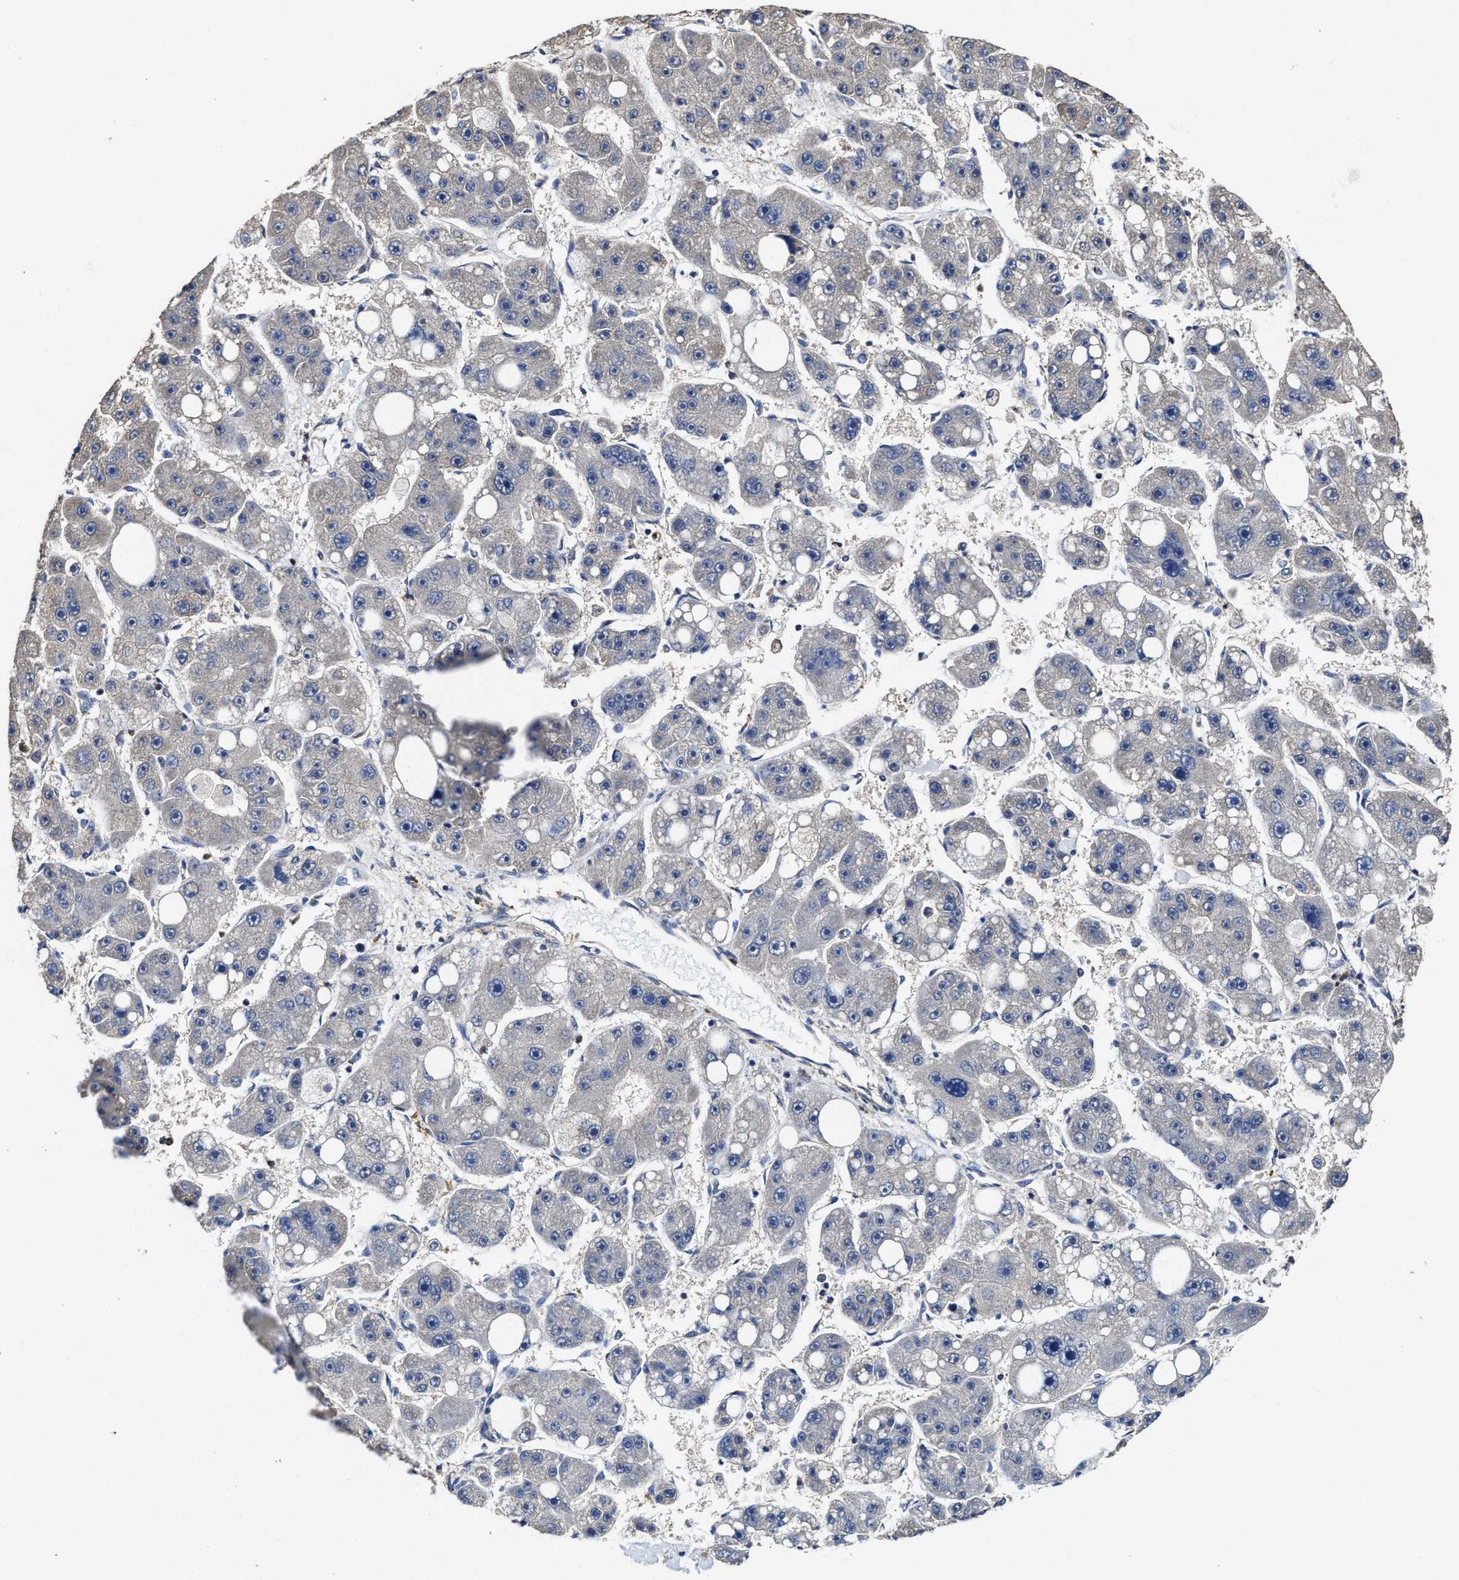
{"staining": {"intensity": "negative", "quantity": "none", "location": "none"}, "tissue": "liver cancer", "cell_type": "Tumor cells", "image_type": "cancer", "snomed": [{"axis": "morphology", "description": "Carcinoma, Hepatocellular, NOS"}, {"axis": "topography", "description": "Liver"}], "caption": "A high-resolution photomicrograph shows immunohistochemistry staining of liver cancer (hepatocellular carcinoma), which demonstrates no significant positivity in tumor cells. (DAB (3,3'-diaminobenzidine) immunohistochemistry with hematoxylin counter stain).", "gene": "SFXN4", "patient": {"sex": "female", "age": 61}}